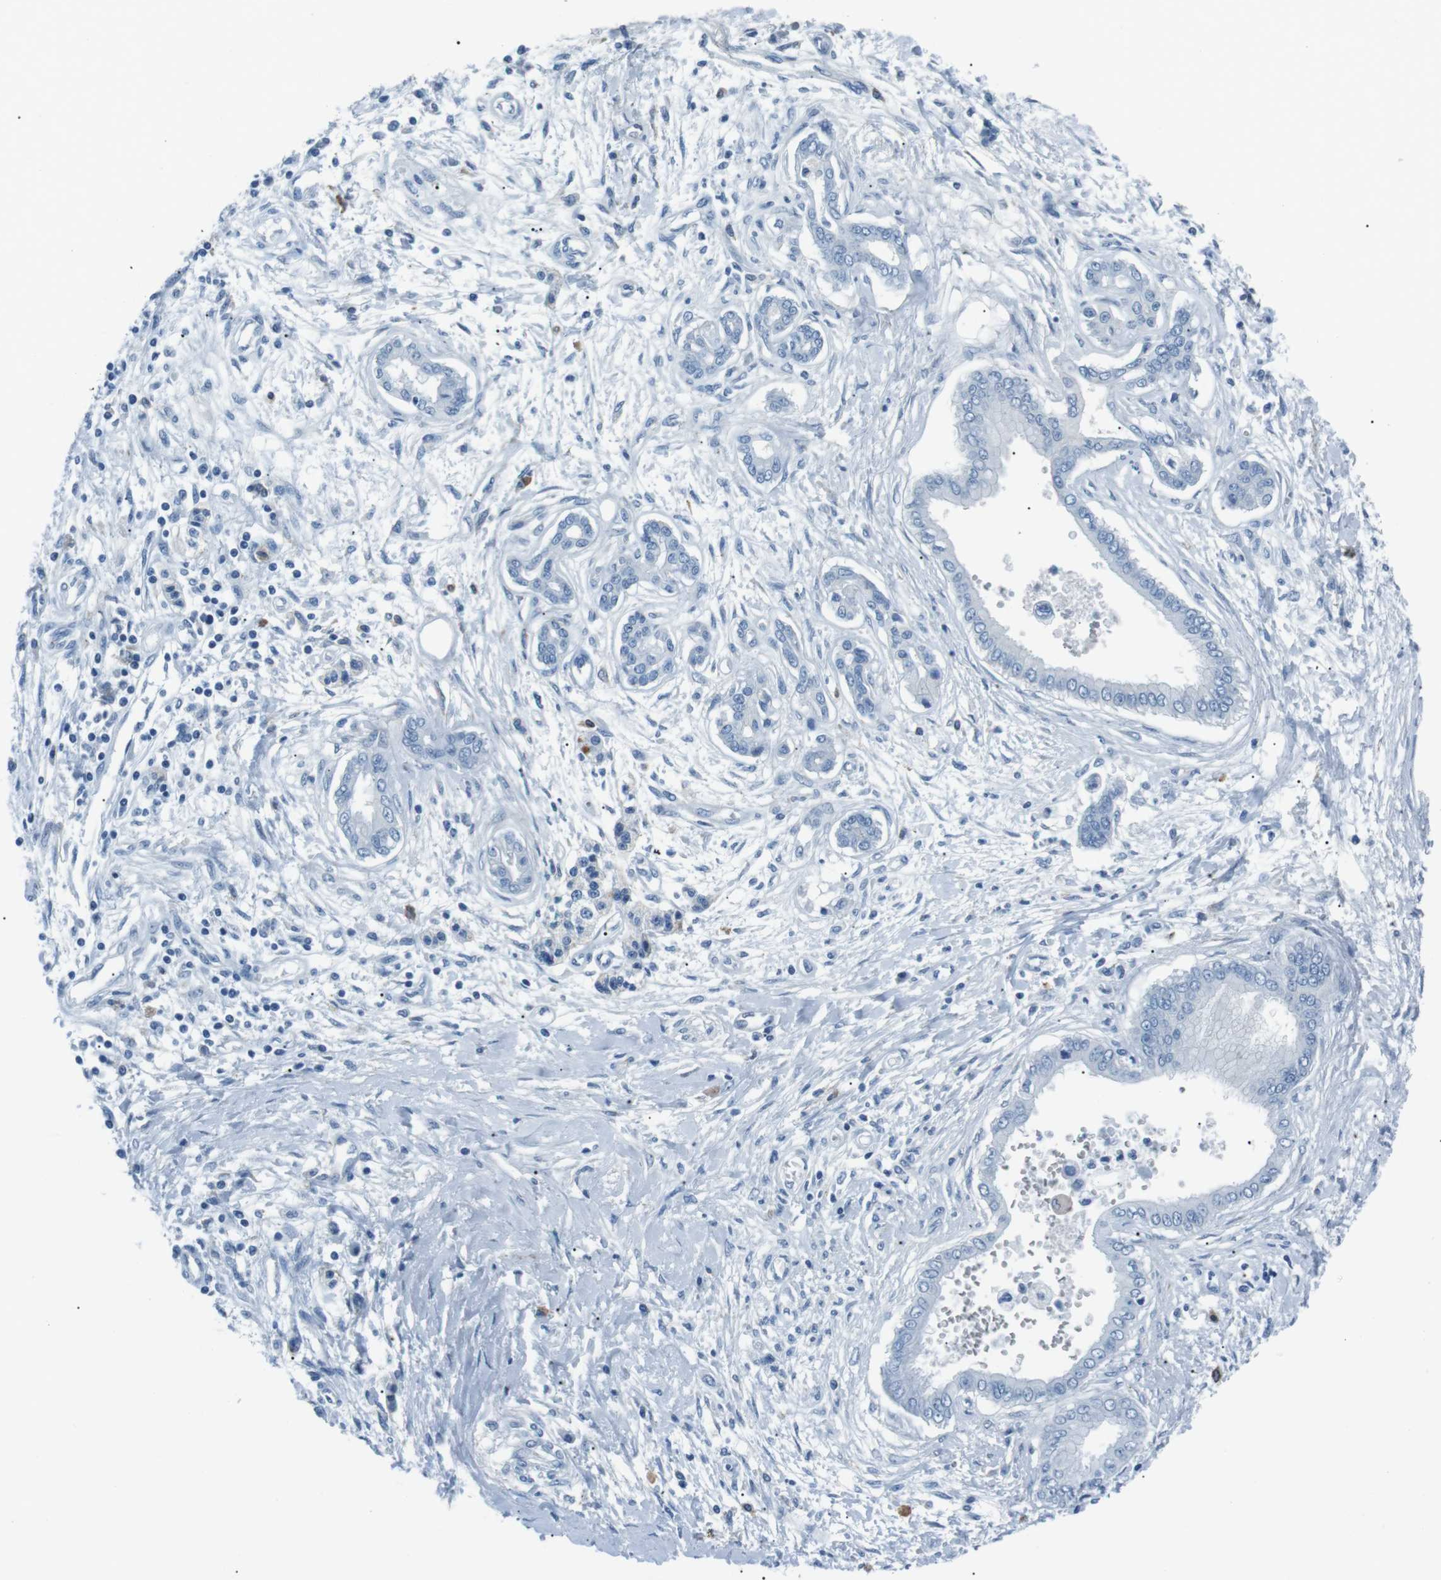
{"staining": {"intensity": "negative", "quantity": "none", "location": "none"}, "tissue": "pancreatic cancer", "cell_type": "Tumor cells", "image_type": "cancer", "snomed": [{"axis": "morphology", "description": "Adenocarcinoma, NOS"}, {"axis": "topography", "description": "Pancreas"}], "caption": "Protein analysis of pancreatic adenocarcinoma exhibits no significant expression in tumor cells.", "gene": "CSF2RA", "patient": {"sex": "male", "age": 56}}